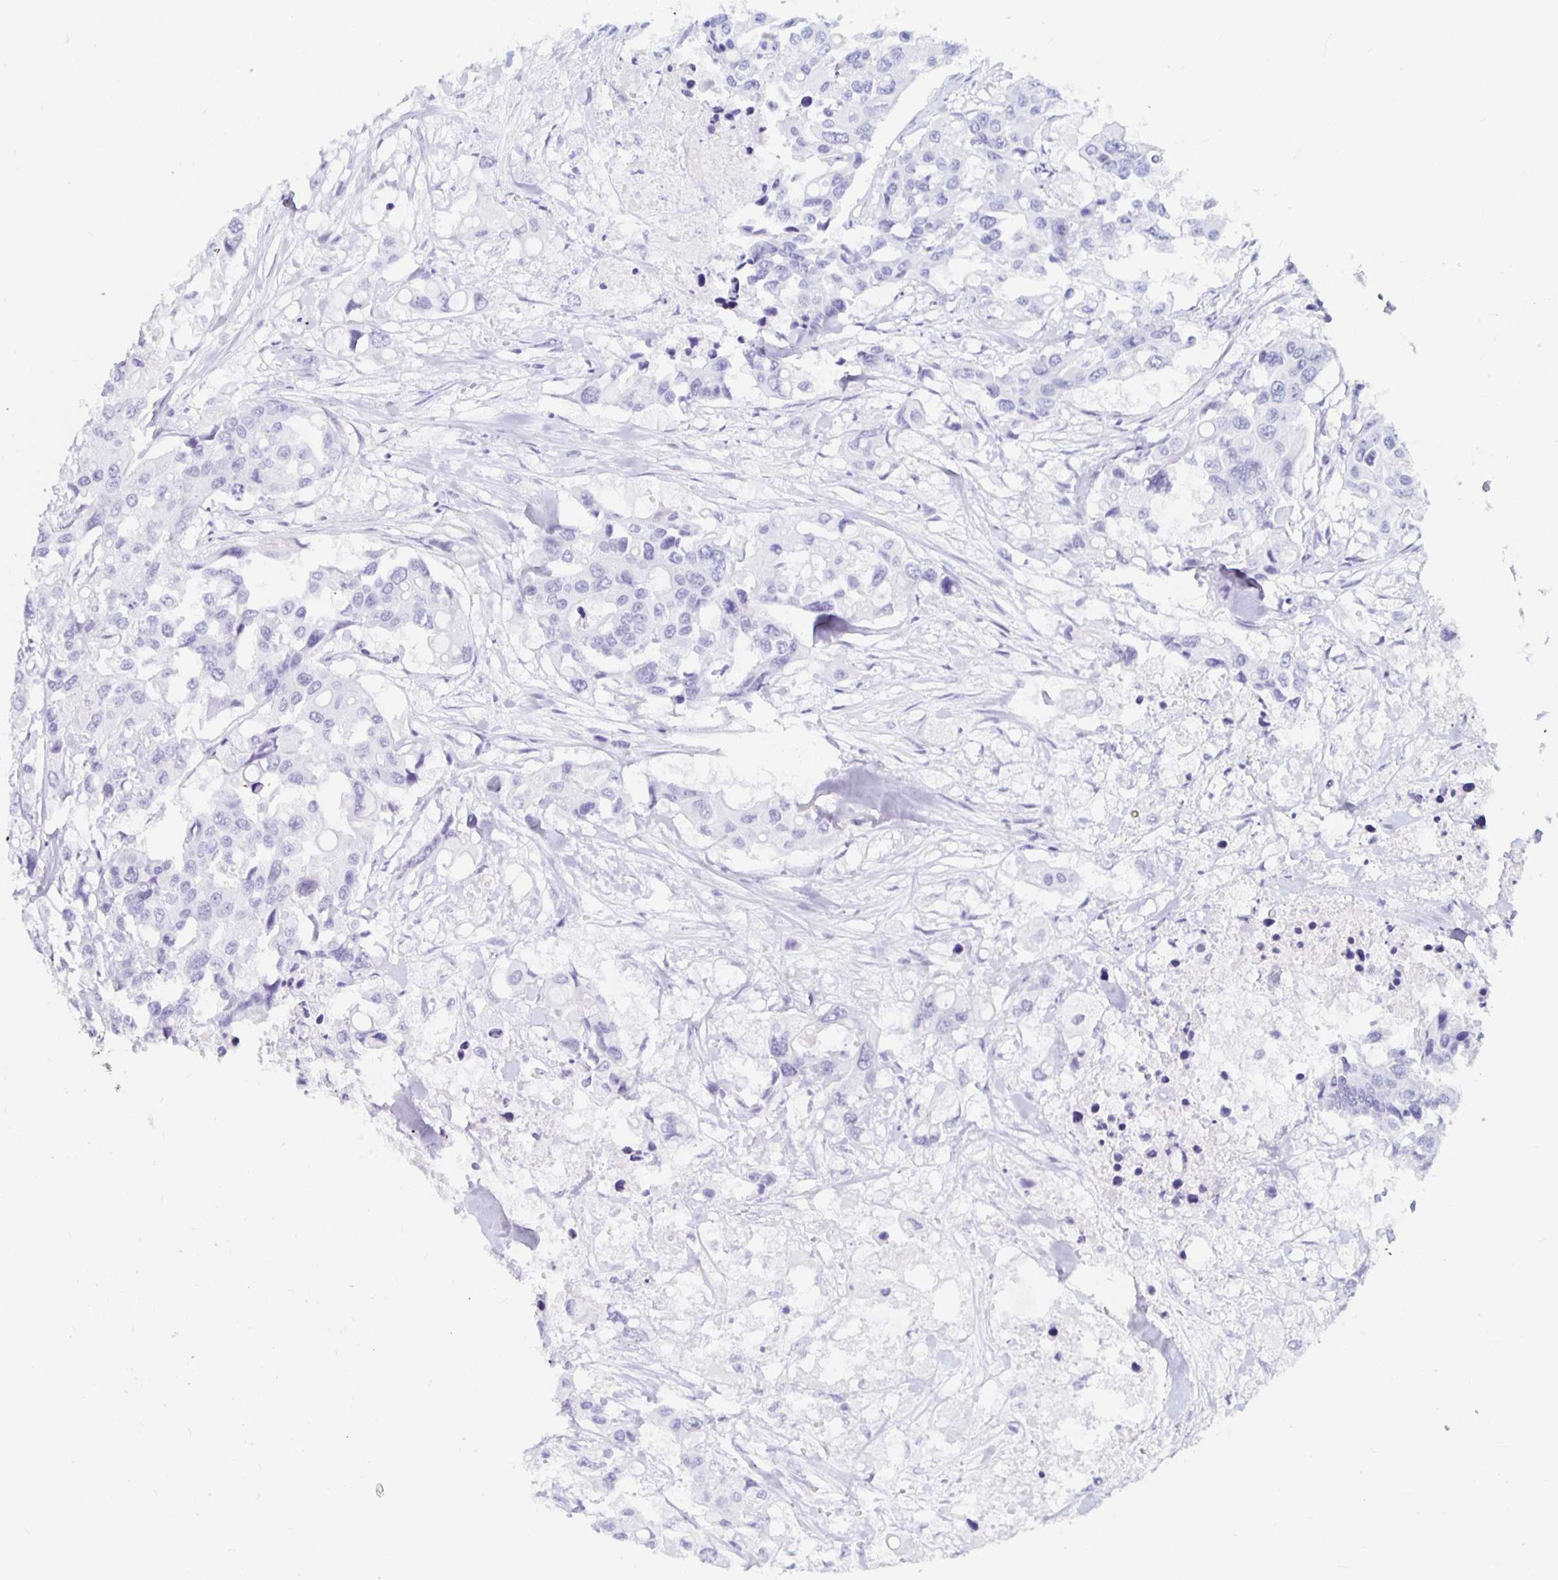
{"staining": {"intensity": "negative", "quantity": "none", "location": "none"}, "tissue": "colorectal cancer", "cell_type": "Tumor cells", "image_type": "cancer", "snomed": [{"axis": "morphology", "description": "Adenocarcinoma, NOS"}, {"axis": "topography", "description": "Colon"}], "caption": "IHC histopathology image of neoplastic tissue: colorectal adenocarcinoma stained with DAB (3,3'-diaminobenzidine) exhibits no significant protein expression in tumor cells.", "gene": "KCNQ2", "patient": {"sex": "male", "age": 77}}